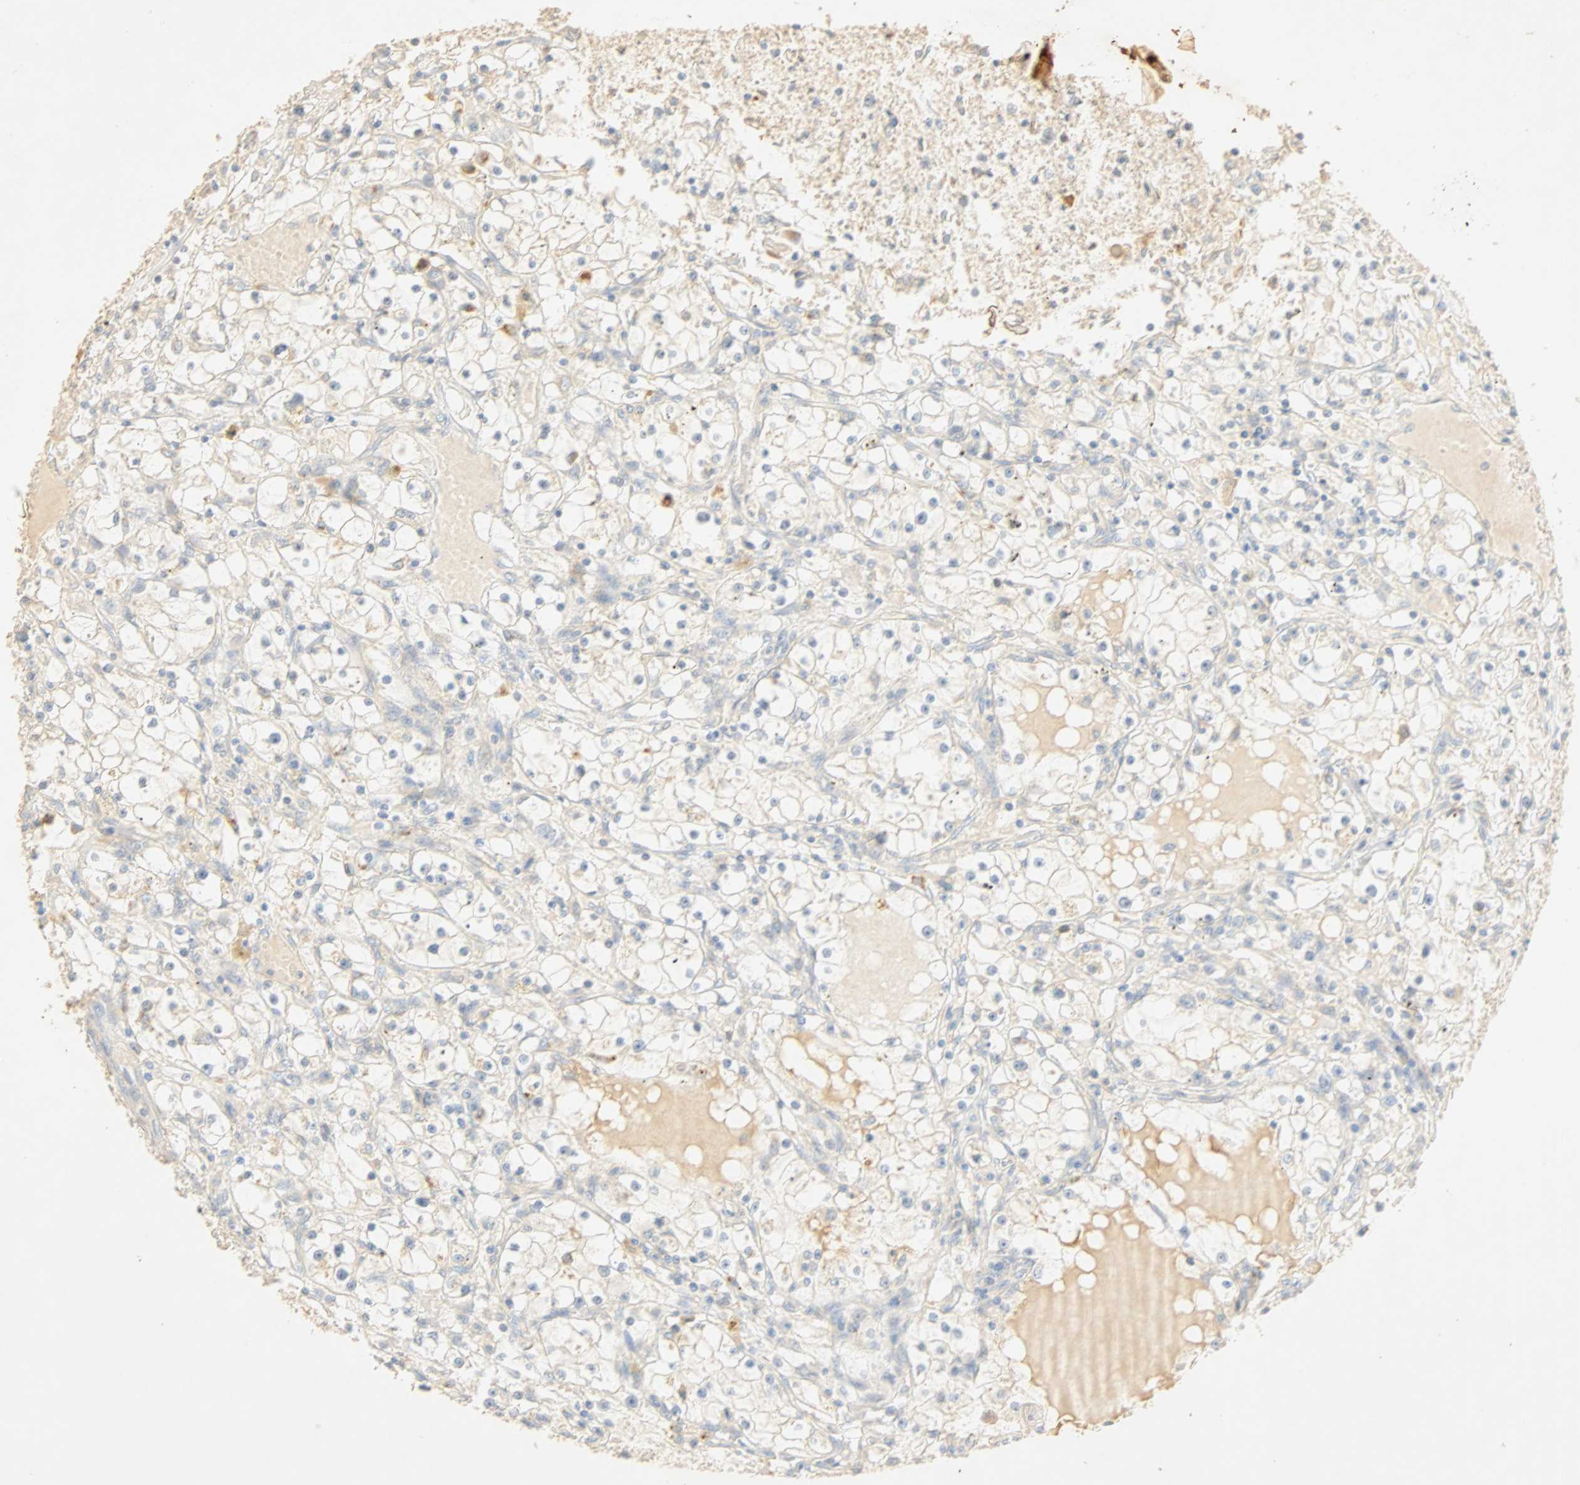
{"staining": {"intensity": "negative", "quantity": "none", "location": "none"}, "tissue": "renal cancer", "cell_type": "Tumor cells", "image_type": "cancer", "snomed": [{"axis": "morphology", "description": "Adenocarcinoma, NOS"}, {"axis": "topography", "description": "Kidney"}], "caption": "Tumor cells are negative for protein expression in human renal cancer (adenocarcinoma). (IHC, brightfield microscopy, high magnification).", "gene": "SELENBP1", "patient": {"sex": "male", "age": 56}}